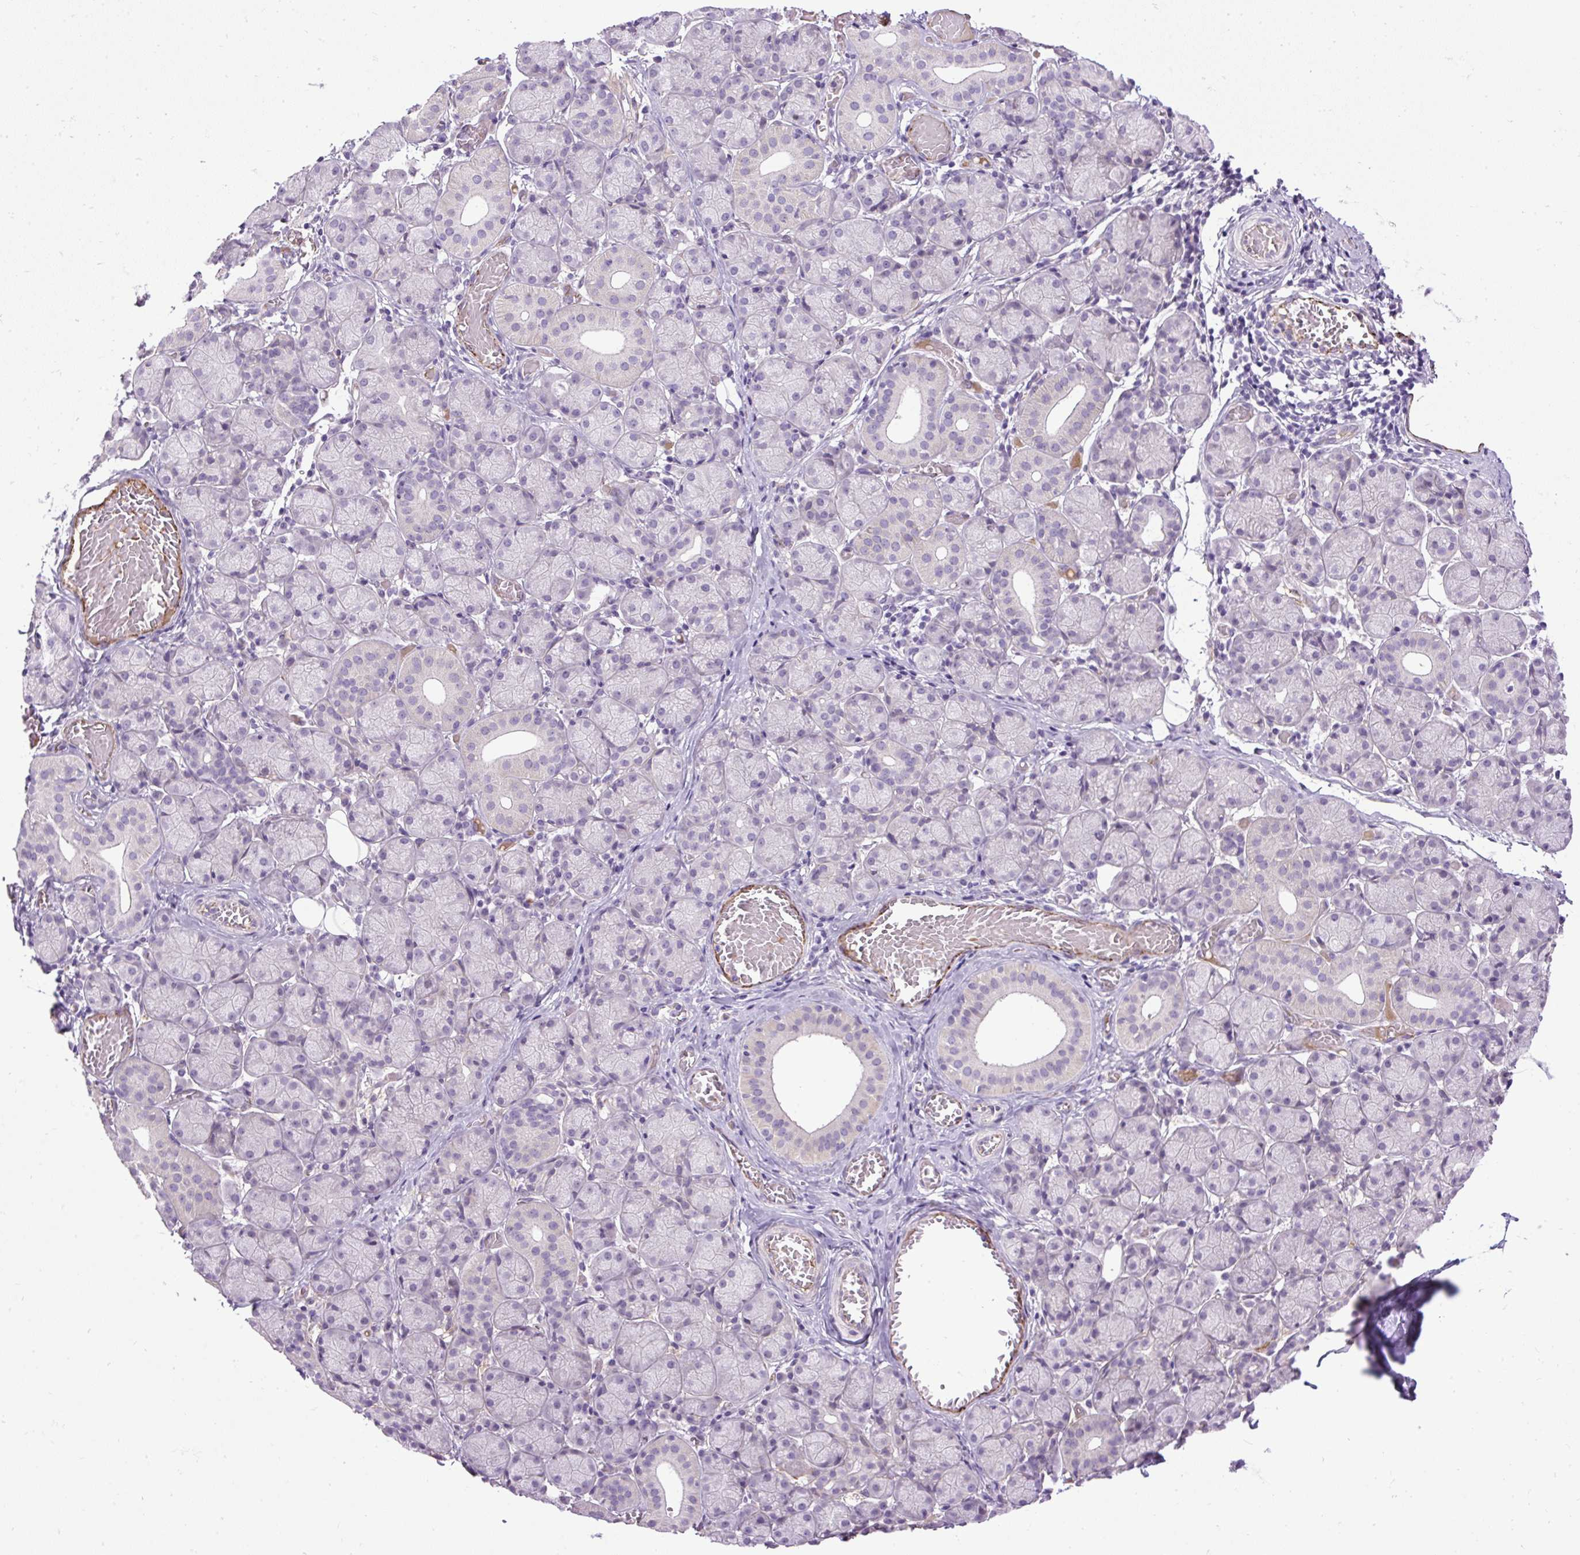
{"staining": {"intensity": "negative", "quantity": "none", "location": "none"}, "tissue": "salivary gland", "cell_type": "Glandular cells", "image_type": "normal", "snomed": [{"axis": "morphology", "description": "Normal tissue, NOS"}, {"axis": "topography", "description": "Salivary gland"}], "caption": "This is an IHC photomicrograph of benign salivary gland. There is no staining in glandular cells.", "gene": "LEFTY1", "patient": {"sex": "female", "age": 24}}